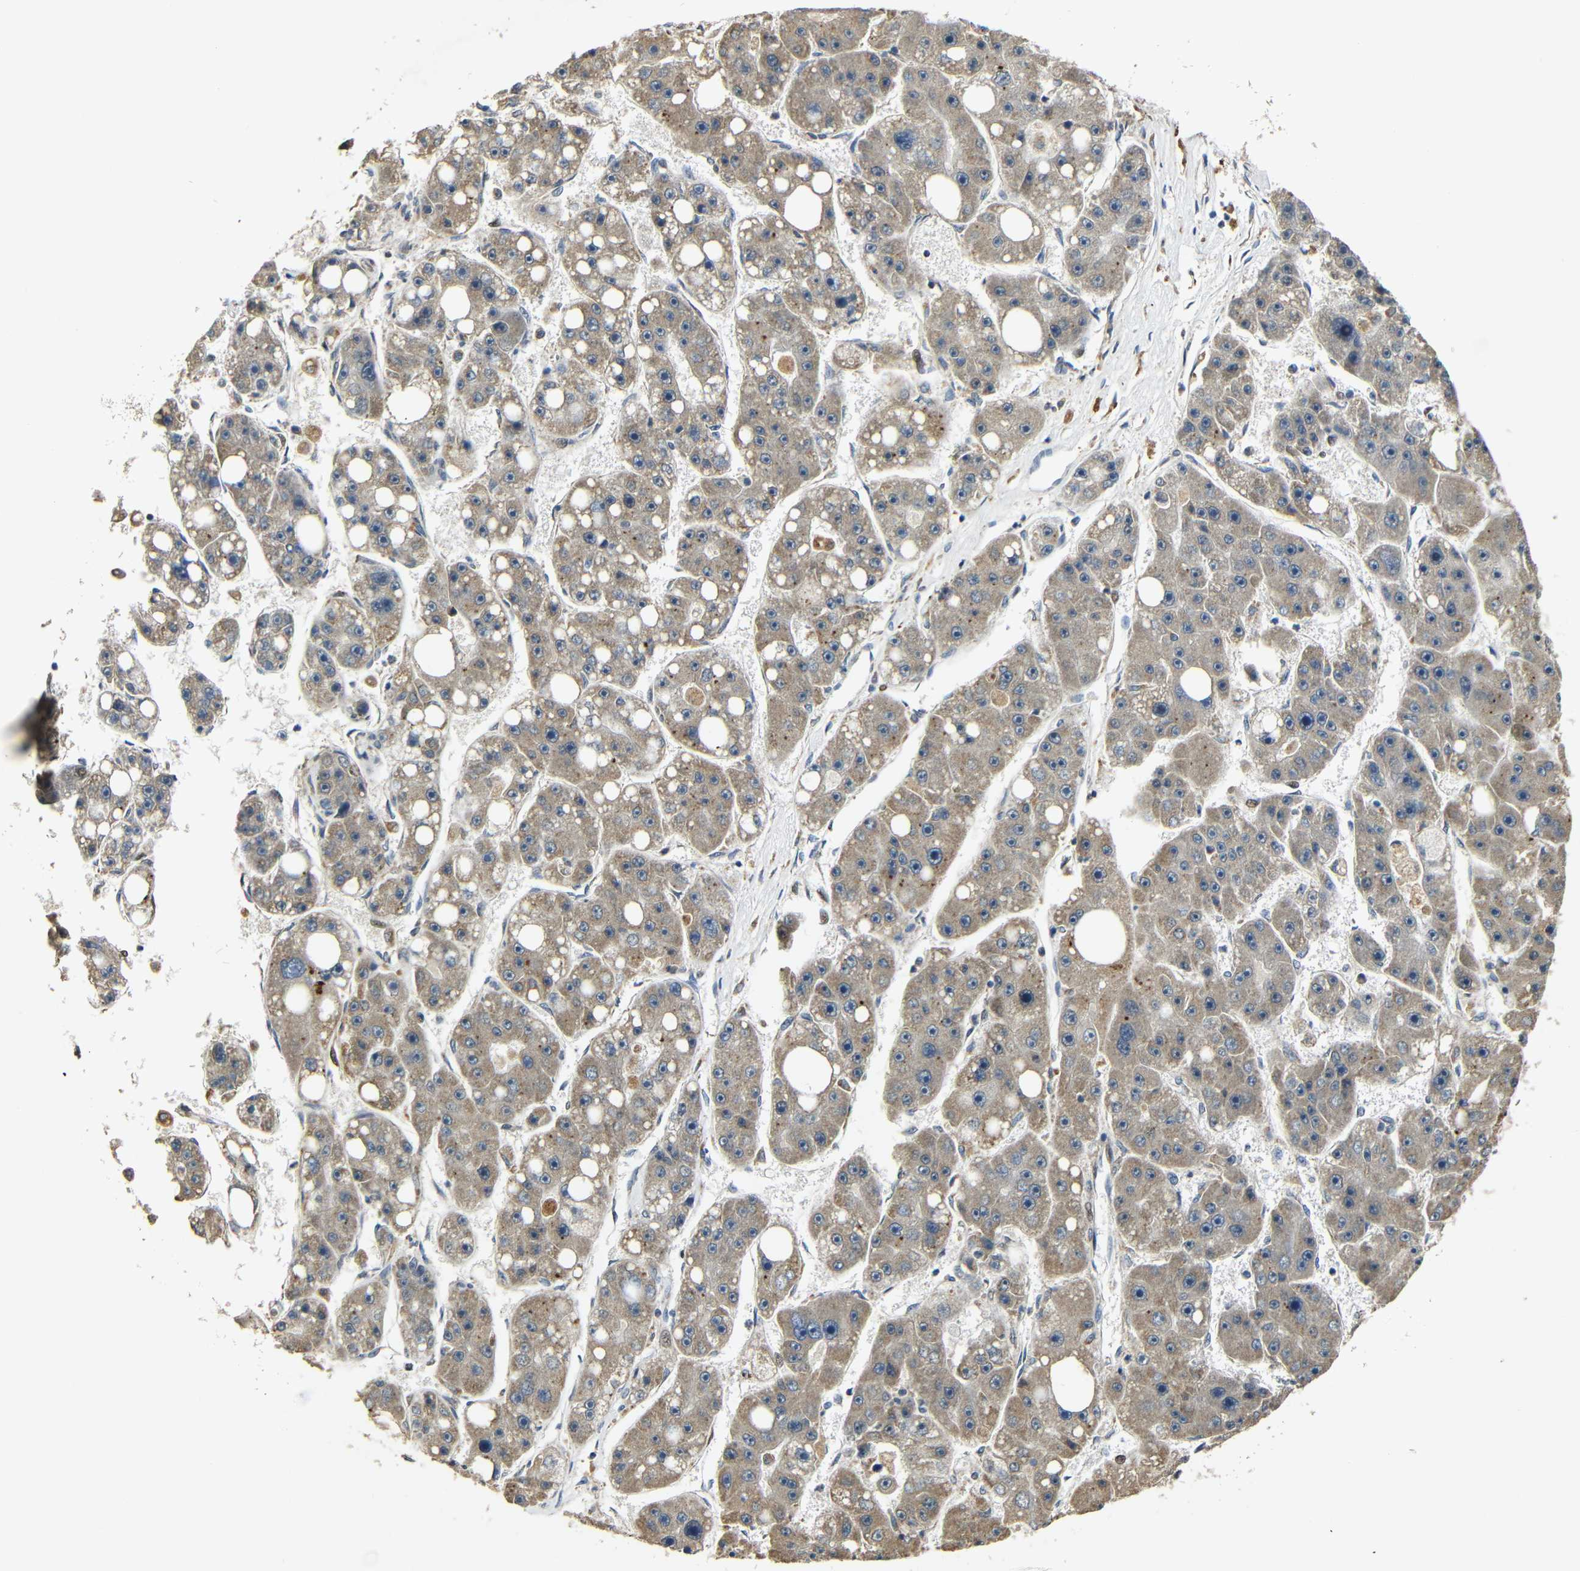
{"staining": {"intensity": "moderate", "quantity": ">75%", "location": "cytoplasmic/membranous"}, "tissue": "liver cancer", "cell_type": "Tumor cells", "image_type": "cancer", "snomed": [{"axis": "morphology", "description": "Carcinoma, Hepatocellular, NOS"}, {"axis": "topography", "description": "Liver"}], "caption": "Human liver cancer (hepatocellular carcinoma) stained for a protein (brown) displays moderate cytoplasmic/membranous positive staining in about >75% of tumor cells.", "gene": "KAZALD1", "patient": {"sex": "female", "age": 61}}